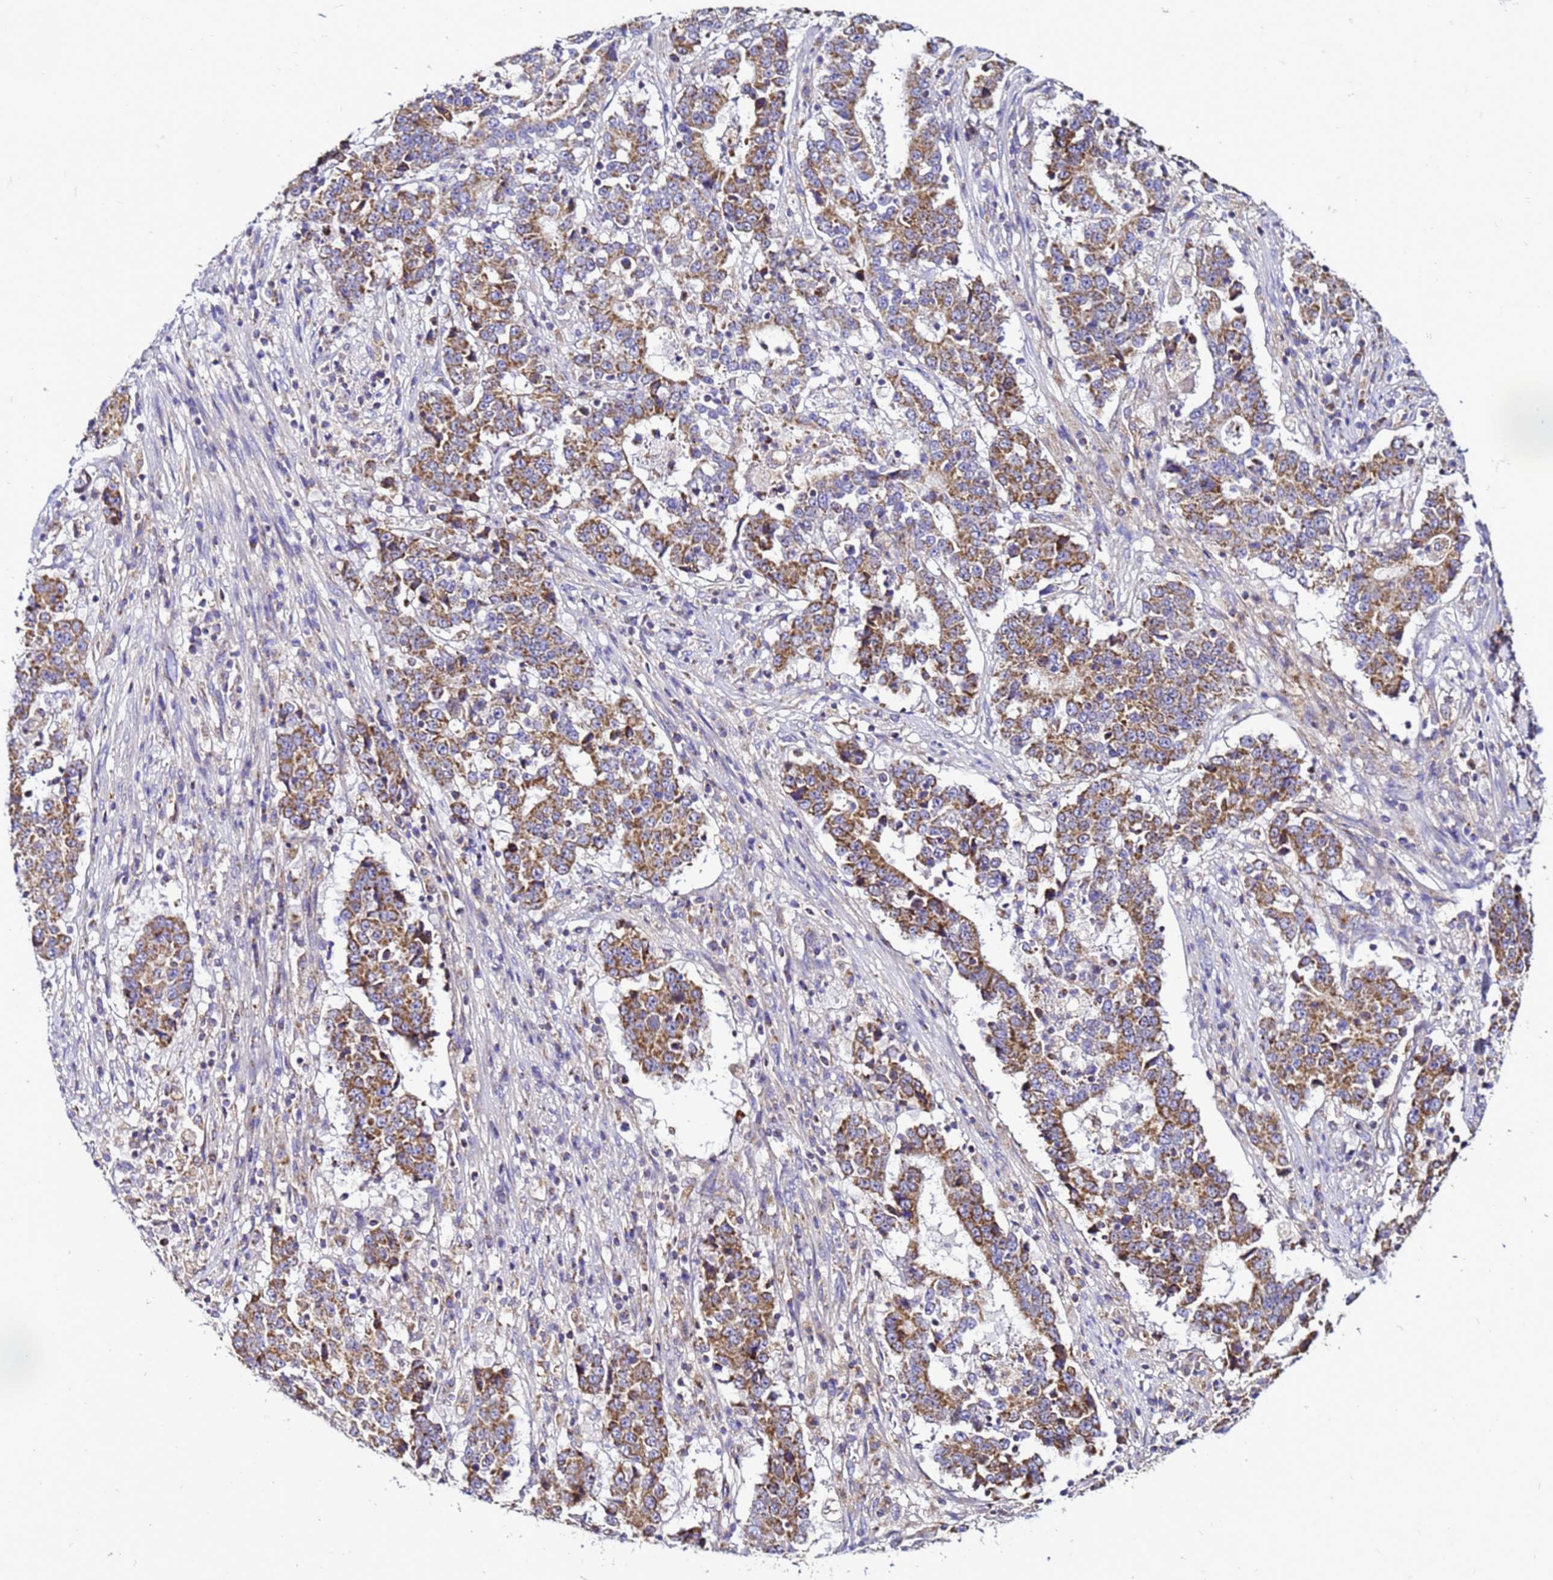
{"staining": {"intensity": "moderate", "quantity": ">75%", "location": "cytoplasmic/membranous"}, "tissue": "stomach cancer", "cell_type": "Tumor cells", "image_type": "cancer", "snomed": [{"axis": "morphology", "description": "Adenocarcinoma, NOS"}, {"axis": "topography", "description": "Stomach"}], "caption": "This histopathology image exhibits stomach adenocarcinoma stained with immunohistochemistry to label a protein in brown. The cytoplasmic/membranous of tumor cells show moderate positivity for the protein. Nuclei are counter-stained blue.", "gene": "HIGD2A", "patient": {"sex": "male", "age": 59}}